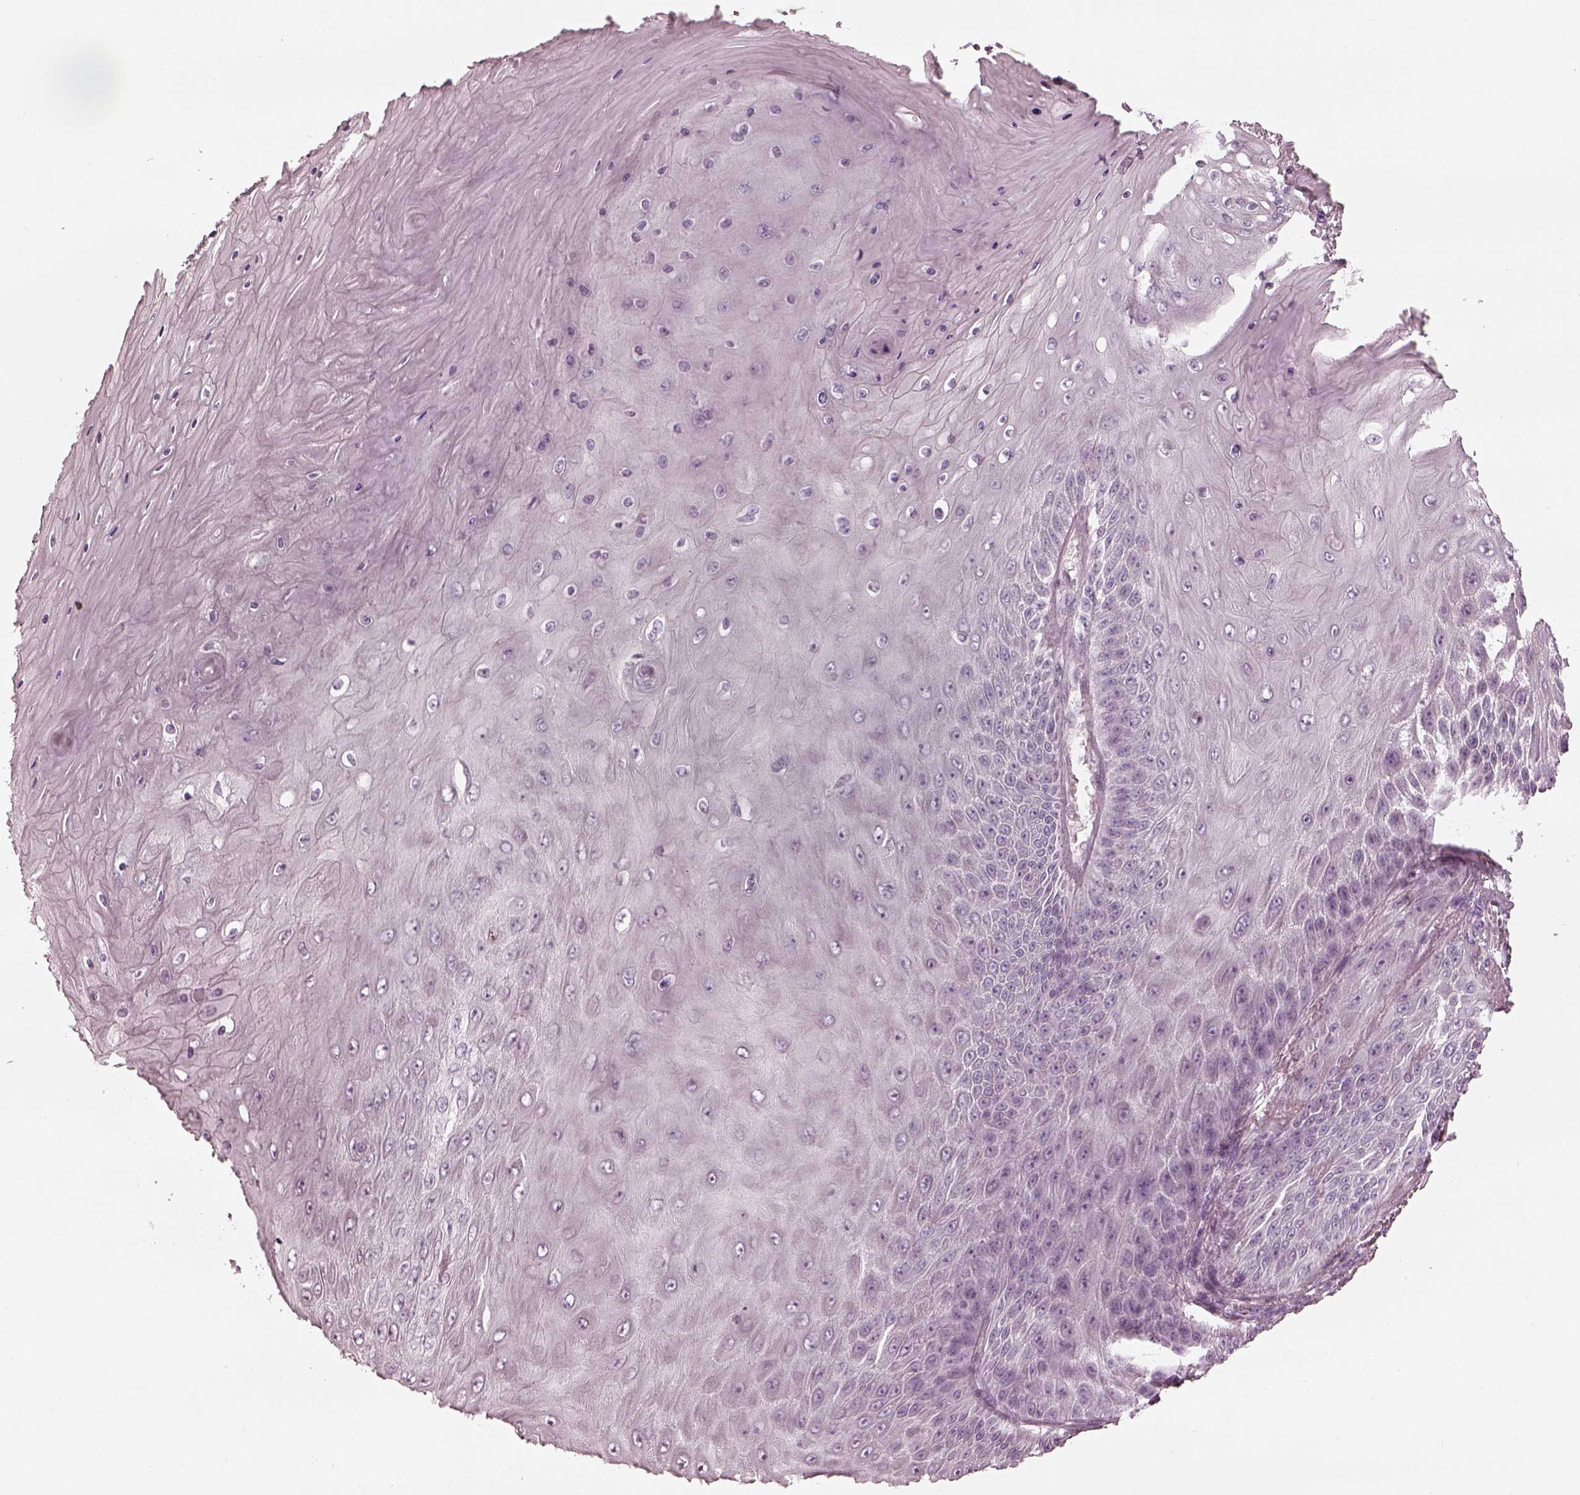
{"staining": {"intensity": "negative", "quantity": "none", "location": "none"}, "tissue": "skin cancer", "cell_type": "Tumor cells", "image_type": "cancer", "snomed": [{"axis": "morphology", "description": "Squamous cell carcinoma, NOS"}, {"axis": "topography", "description": "Skin"}], "caption": "IHC of skin squamous cell carcinoma reveals no expression in tumor cells.", "gene": "ADRB3", "patient": {"sex": "male", "age": 62}}